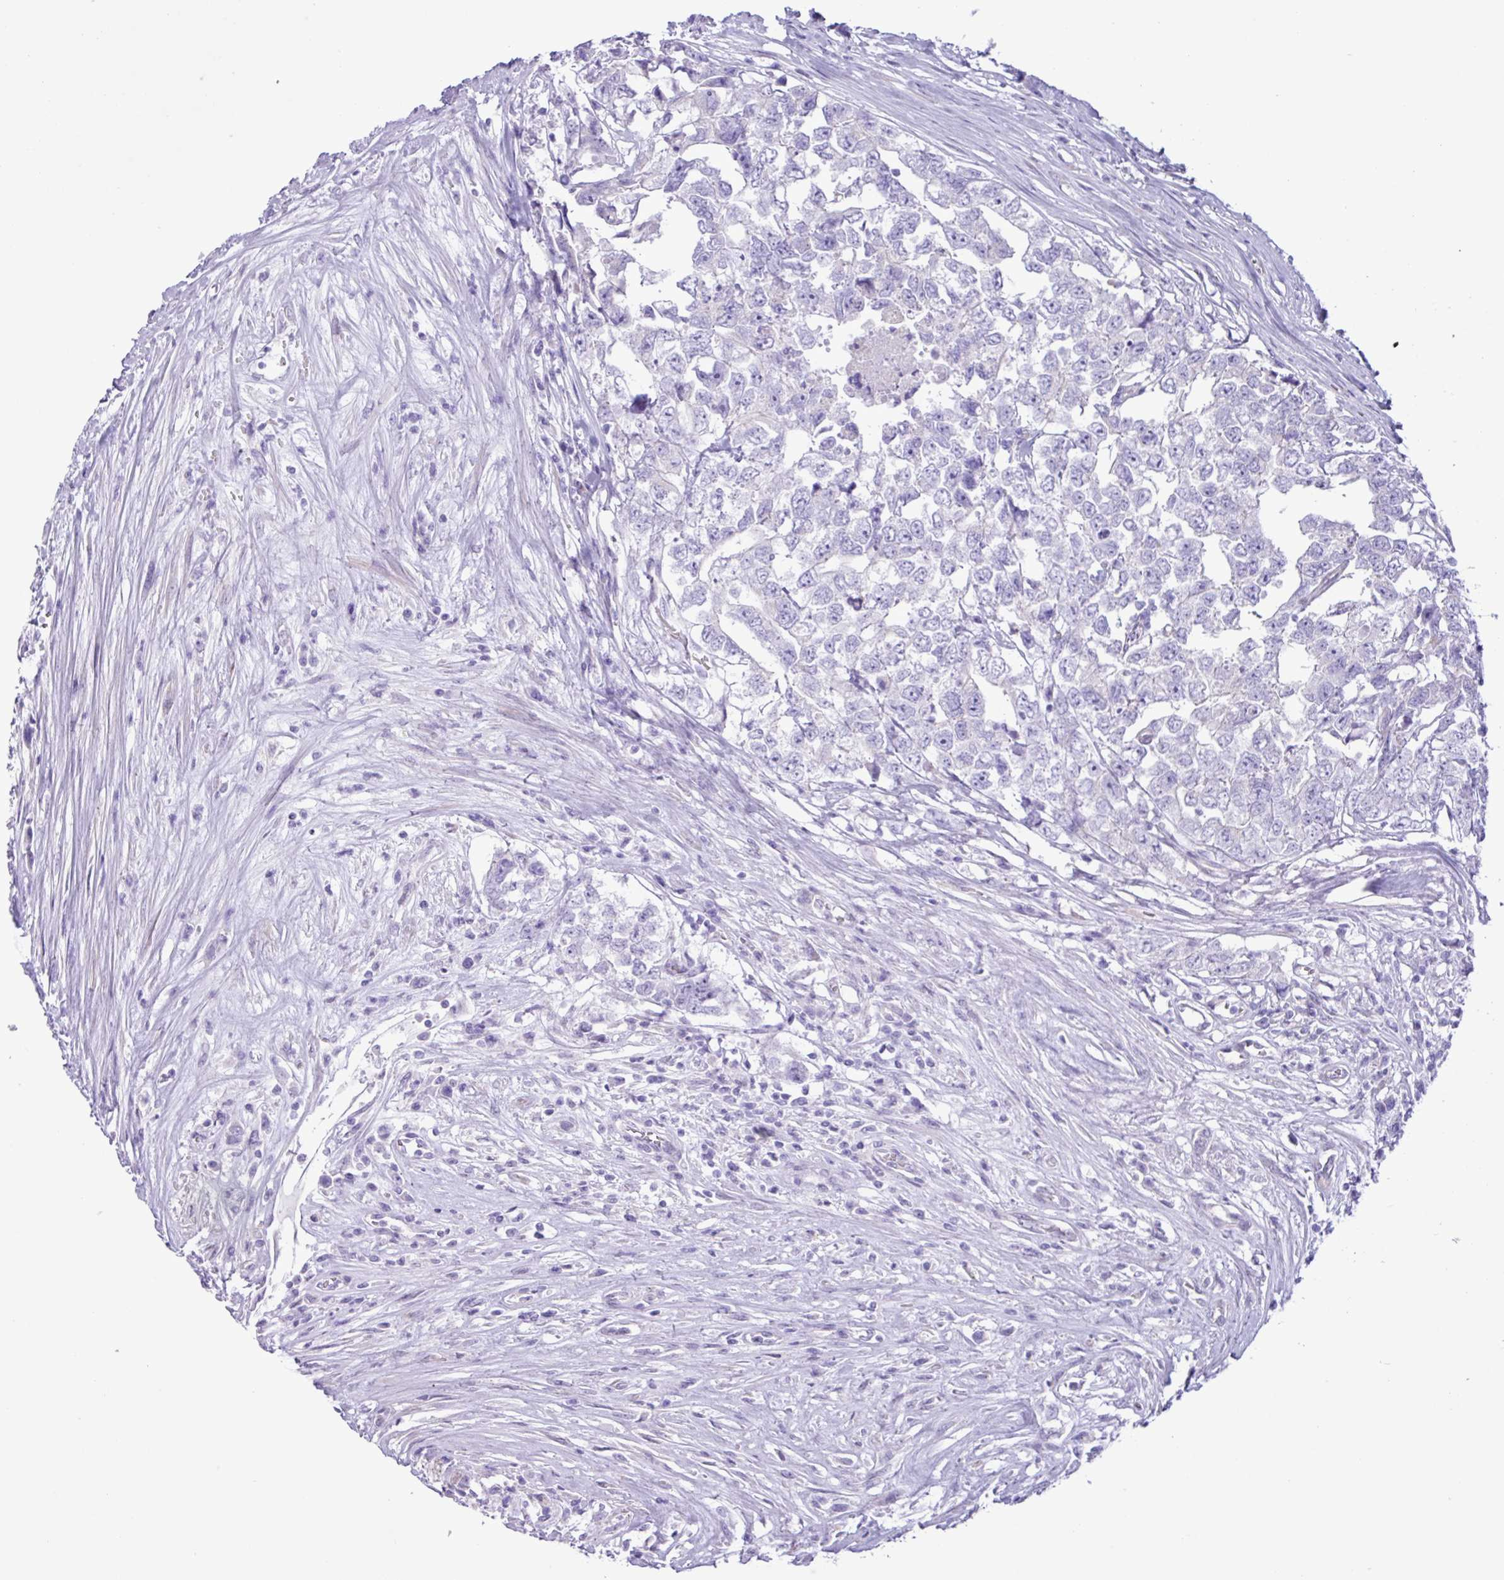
{"staining": {"intensity": "negative", "quantity": "none", "location": "none"}, "tissue": "testis cancer", "cell_type": "Tumor cells", "image_type": "cancer", "snomed": [{"axis": "morphology", "description": "Carcinoma, Embryonal, NOS"}, {"axis": "topography", "description": "Testis"}], "caption": "There is no significant expression in tumor cells of embryonal carcinoma (testis). Nuclei are stained in blue.", "gene": "SLC38A1", "patient": {"sex": "male", "age": 22}}